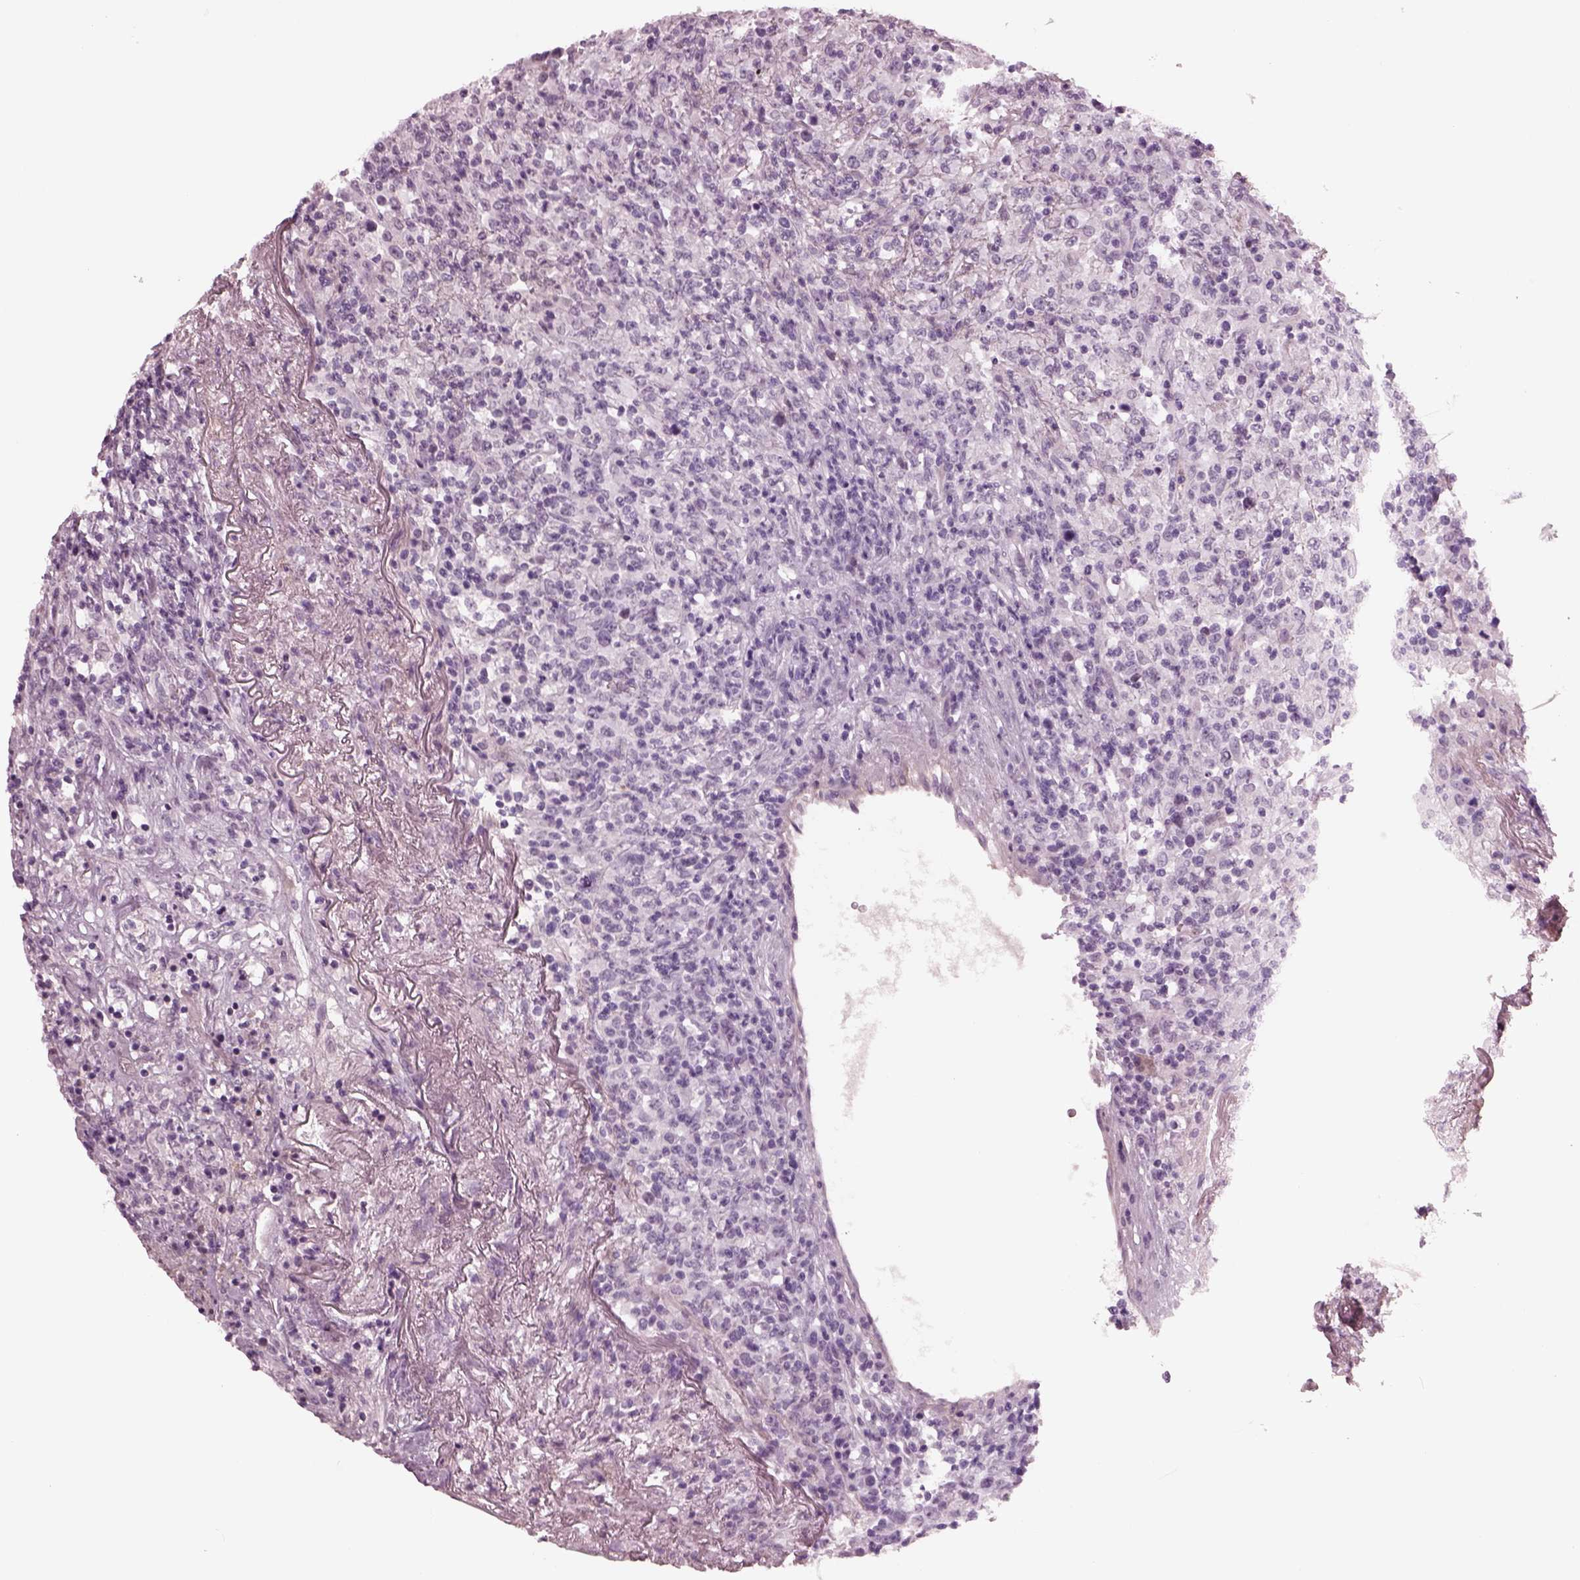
{"staining": {"intensity": "negative", "quantity": "none", "location": "none"}, "tissue": "lymphoma", "cell_type": "Tumor cells", "image_type": "cancer", "snomed": [{"axis": "morphology", "description": "Malignant lymphoma, non-Hodgkin's type, High grade"}, {"axis": "topography", "description": "Lung"}], "caption": "IHC of human lymphoma reveals no expression in tumor cells. (DAB immunohistochemistry, high magnification).", "gene": "CYLC1", "patient": {"sex": "male", "age": 79}}